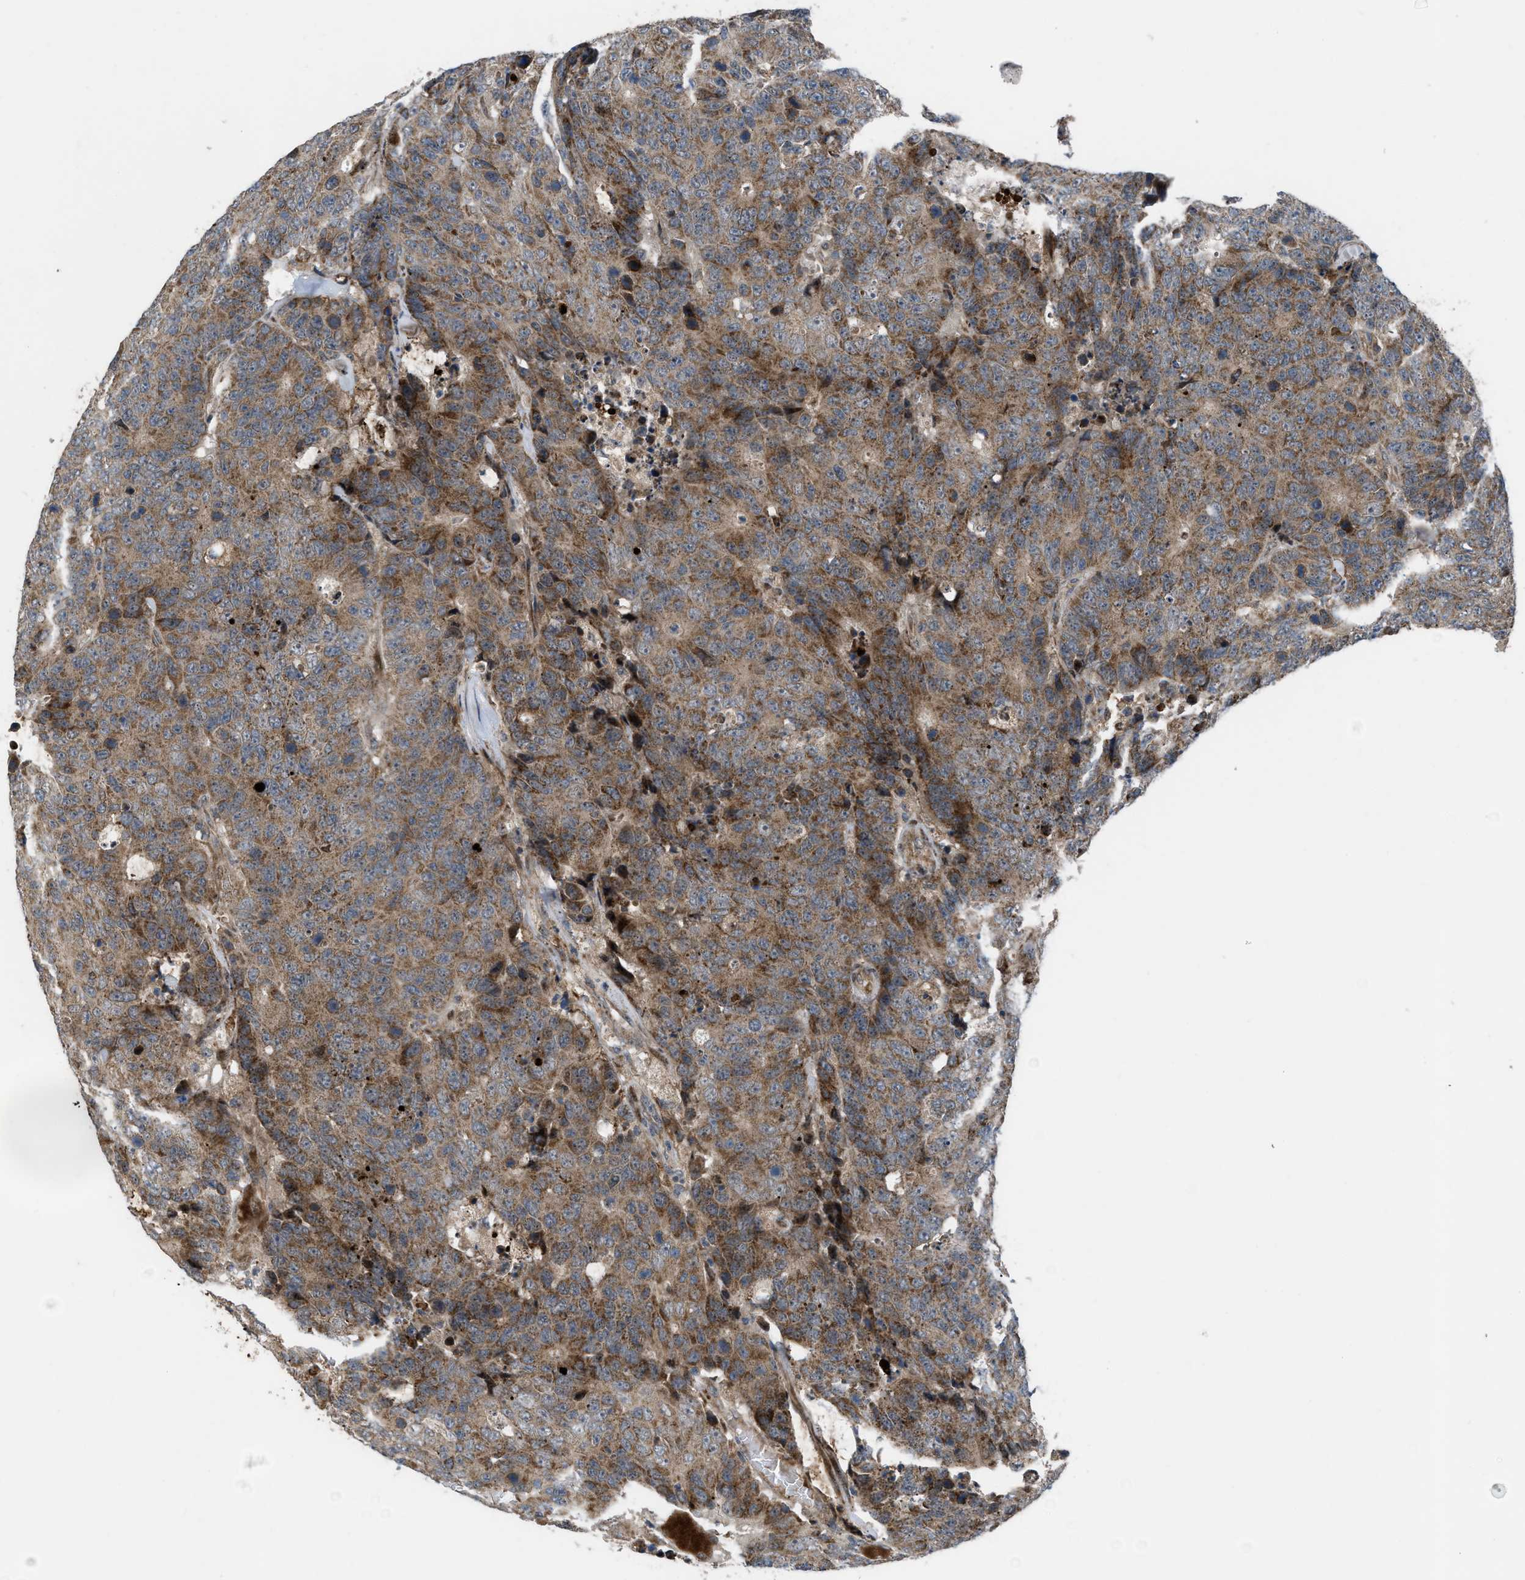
{"staining": {"intensity": "moderate", "quantity": ">75%", "location": "cytoplasmic/membranous"}, "tissue": "colorectal cancer", "cell_type": "Tumor cells", "image_type": "cancer", "snomed": [{"axis": "morphology", "description": "Adenocarcinoma, NOS"}, {"axis": "topography", "description": "Colon"}], "caption": "Protein positivity by IHC reveals moderate cytoplasmic/membranous positivity in approximately >75% of tumor cells in colorectal cancer (adenocarcinoma).", "gene": "AP3M2", "patient": {"sex": "female", "age": 86}}